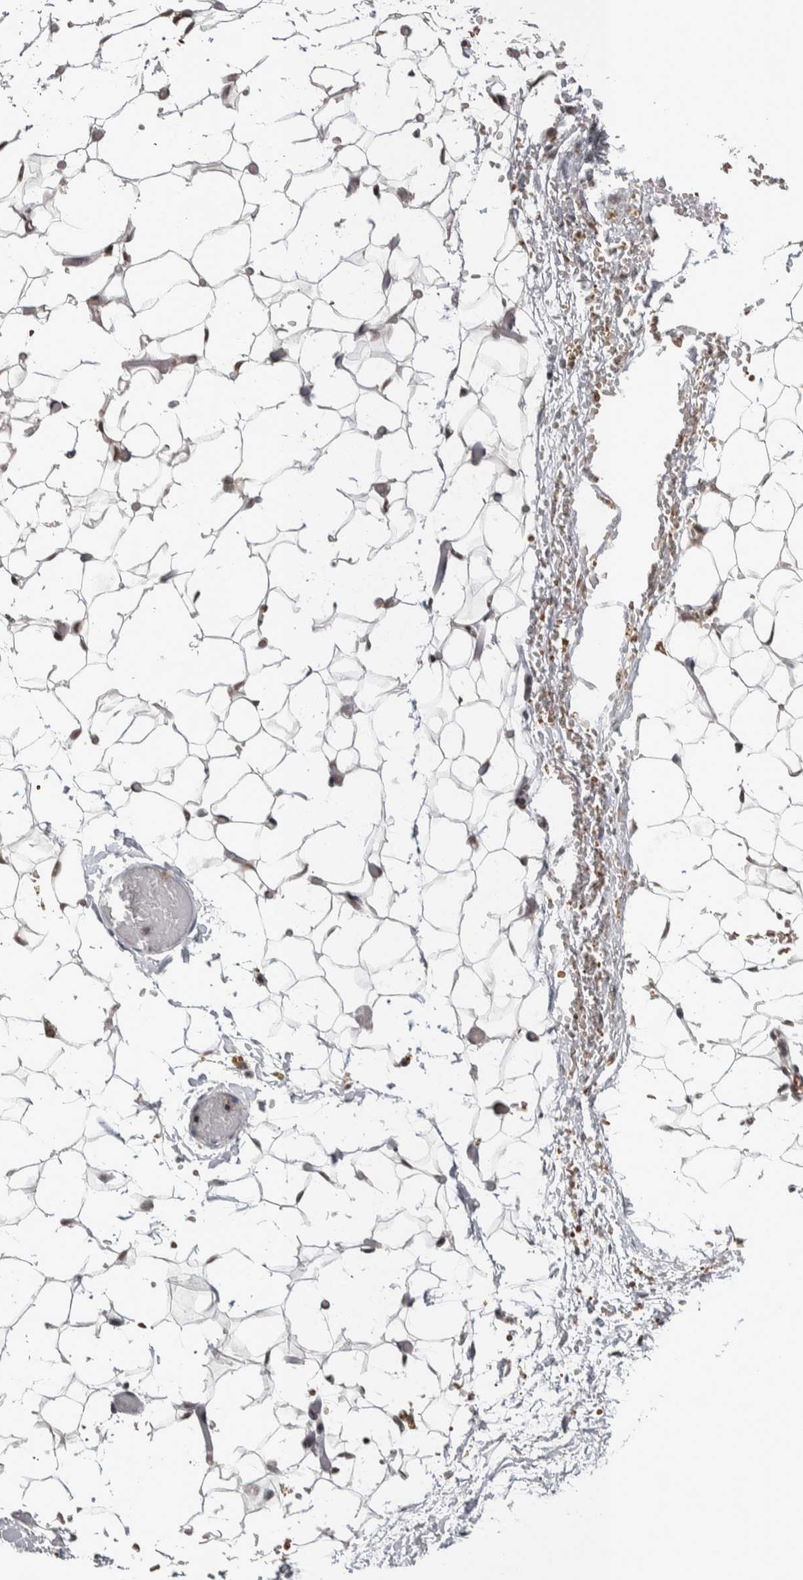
{"staining": {"intensity": "moderate", "quantity": ">75%", "location": "nuclear"}, "tissue": "adipose tissue", "cell_type": "Adipocytes", "image_type": "normal", "snomed": [{"axis": "morphology", "description": "Normal tissue, NOS"}, {"axis": "topography", "description": "Kidney"}, {"axis": "topography", "description": "Peripheral nerve tissue"}], "caption": "Protein staining of benign adipose tissue displays moderate nuclear positivity in approximately >75% of adipocytes. (IHC, brightfield microscopy, high magnification).", "gene": "DMTF1", "patient": {"sex": "male", "age": 7}}